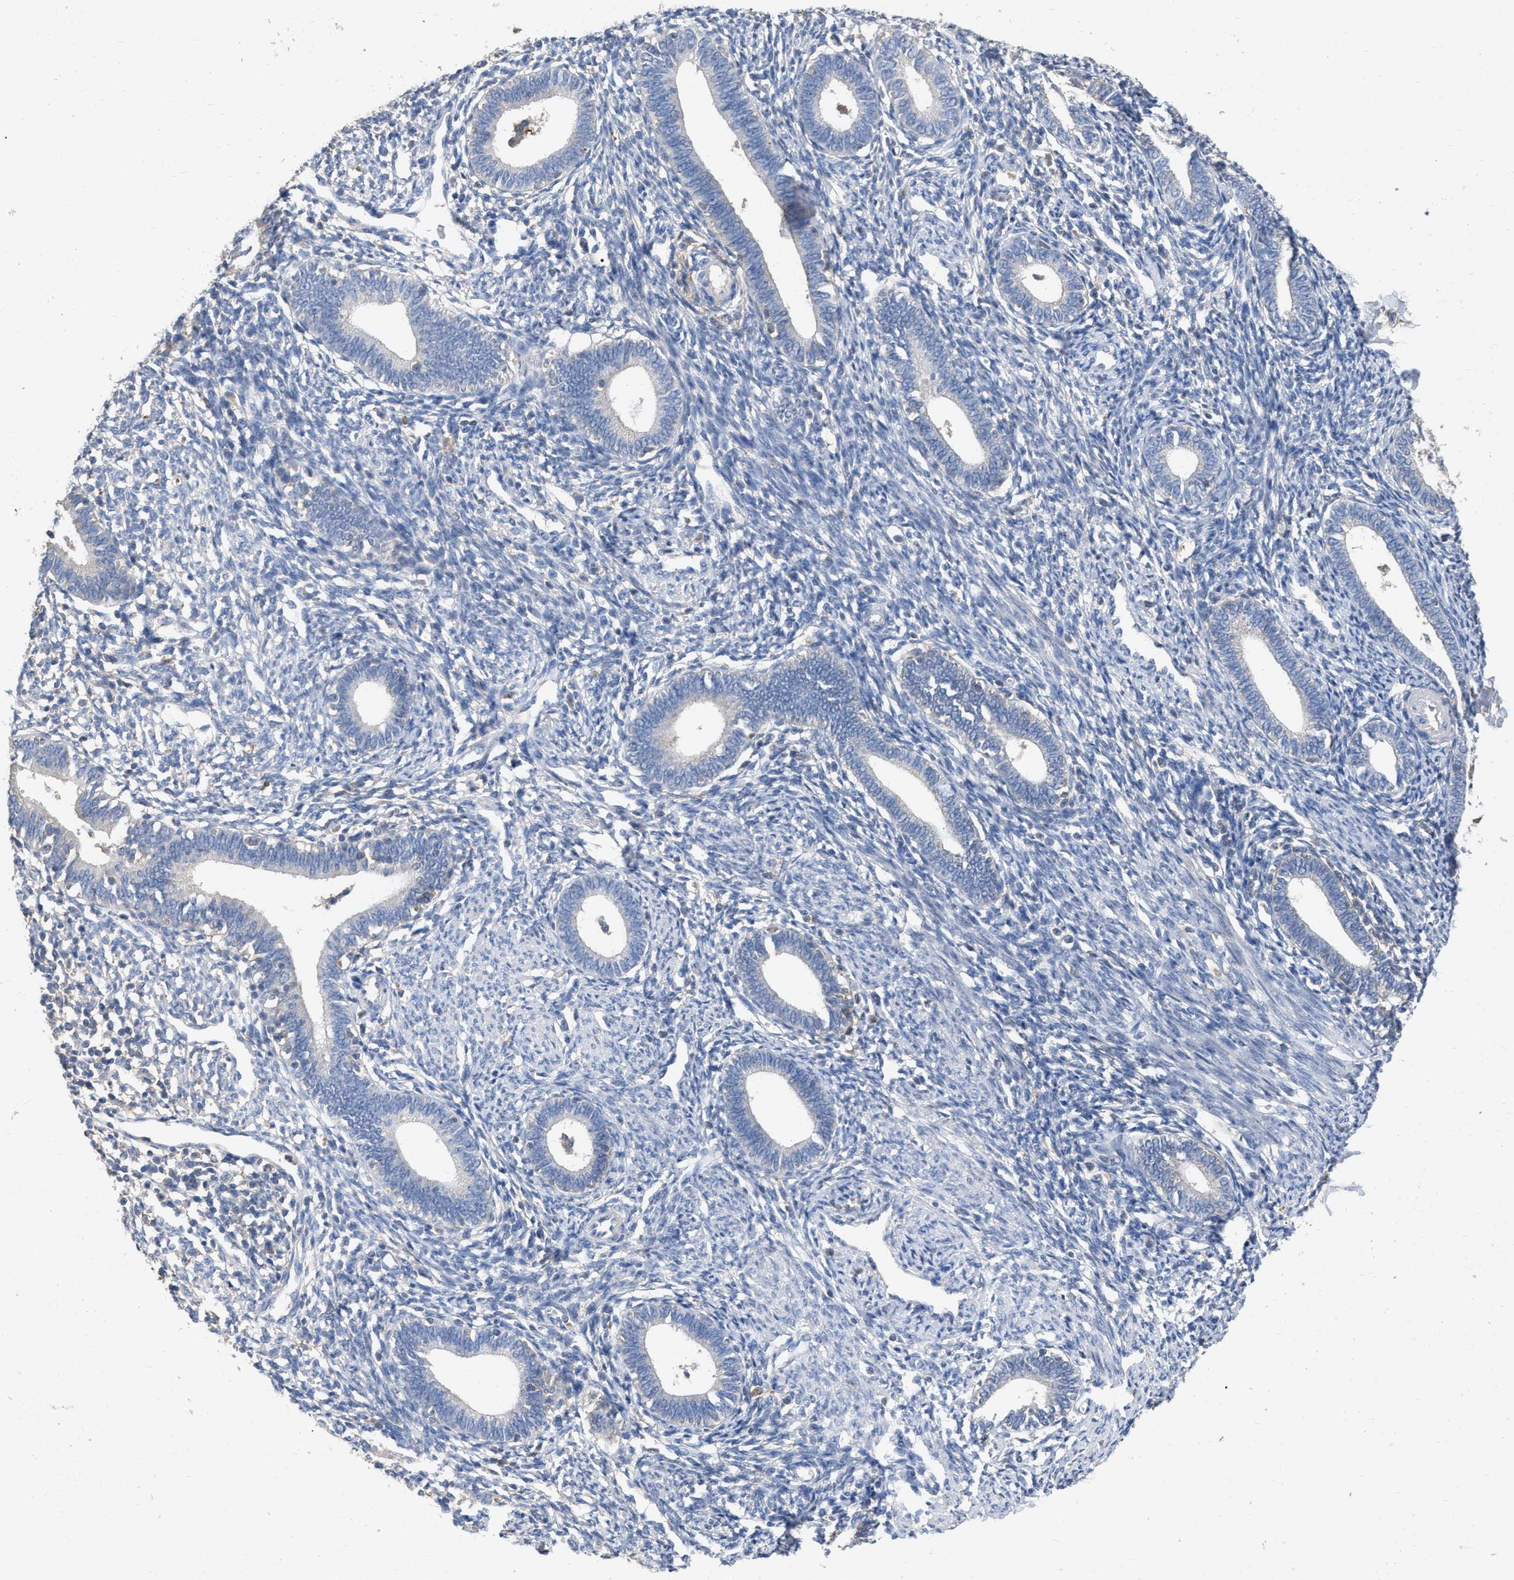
{"staining": {"intensity": "negative", "quantity": "none", "location": "none"}, "tissue": "endometrium", "cell_type": "Cells in endometrial stroma", "image_type": "normal", "snomed": [{"axis": "morphology", "description": "Normal tissue, NOS"}, {"axis": "topography", "description": "Endometrium"}], "caption": "Immunohistochemistry histopathology image of normal human endometrium stained for a protein (brown), which displays no staining in cells in endometrial stroma. The staining is performed using DAB brown chromogen with nuclei counter-stained in using hematoxylin.", "gene": "GPR179", "patient": {"sex": "female", "age": 41}}